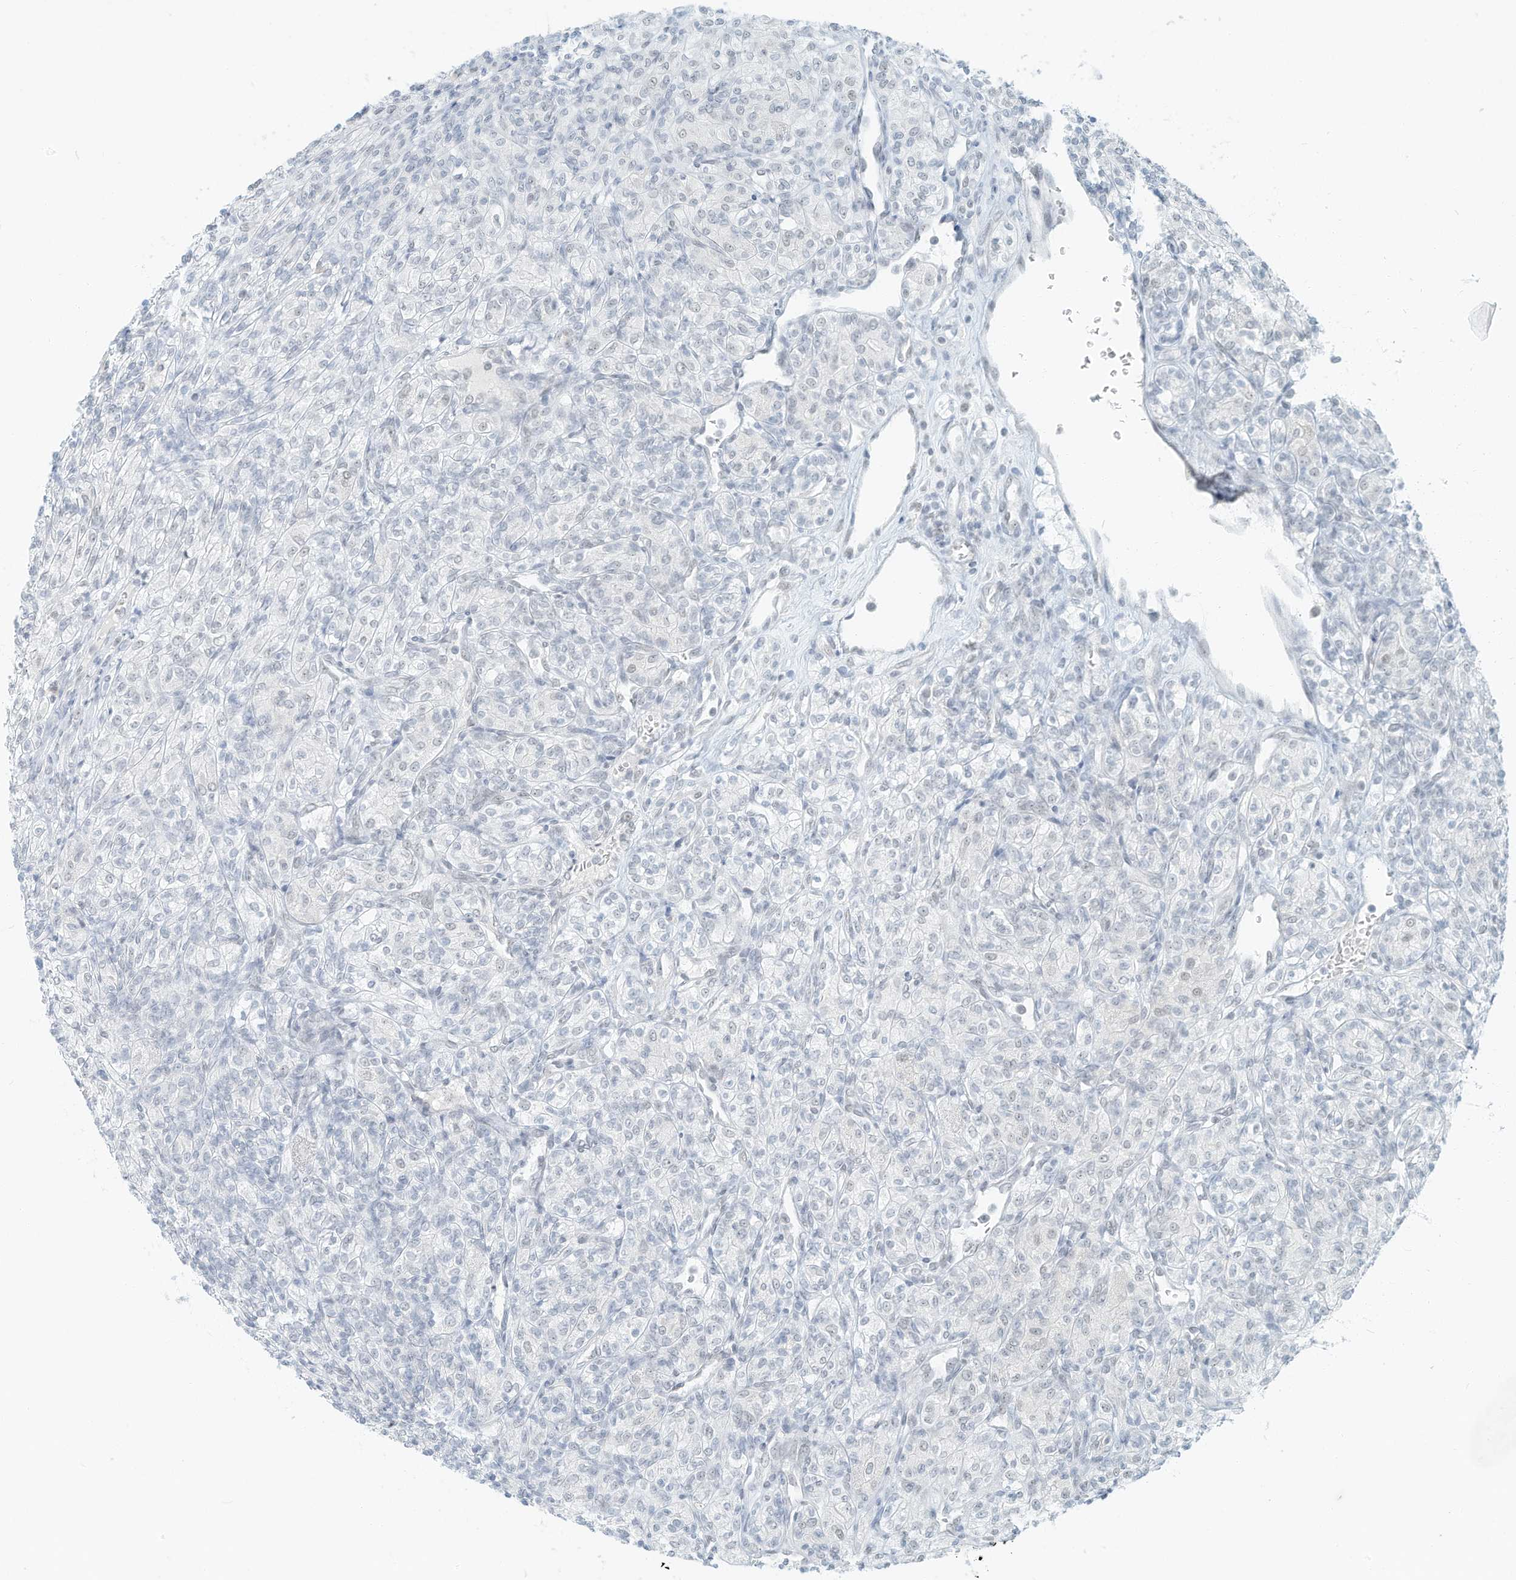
{"staining": {"intensity": "negative", "quantity": "none", "location": "none"}, "tissue": "renal cancer", "cell_type": "Tumor cells", "image_type": "cancer", "snomed": [{"axis": "morphology", "description": "Adenocarcinoma, NOS"}, {"axis": "topography", "description": "Kidney"}], "caption": "Immunohistochemistry of human renal adenocarcinoma demonstrates no staining in tumor cells. (DAB IHC, high magnification).", "gene": "PGC", "patient": {"sex": "male", "age": 77}}